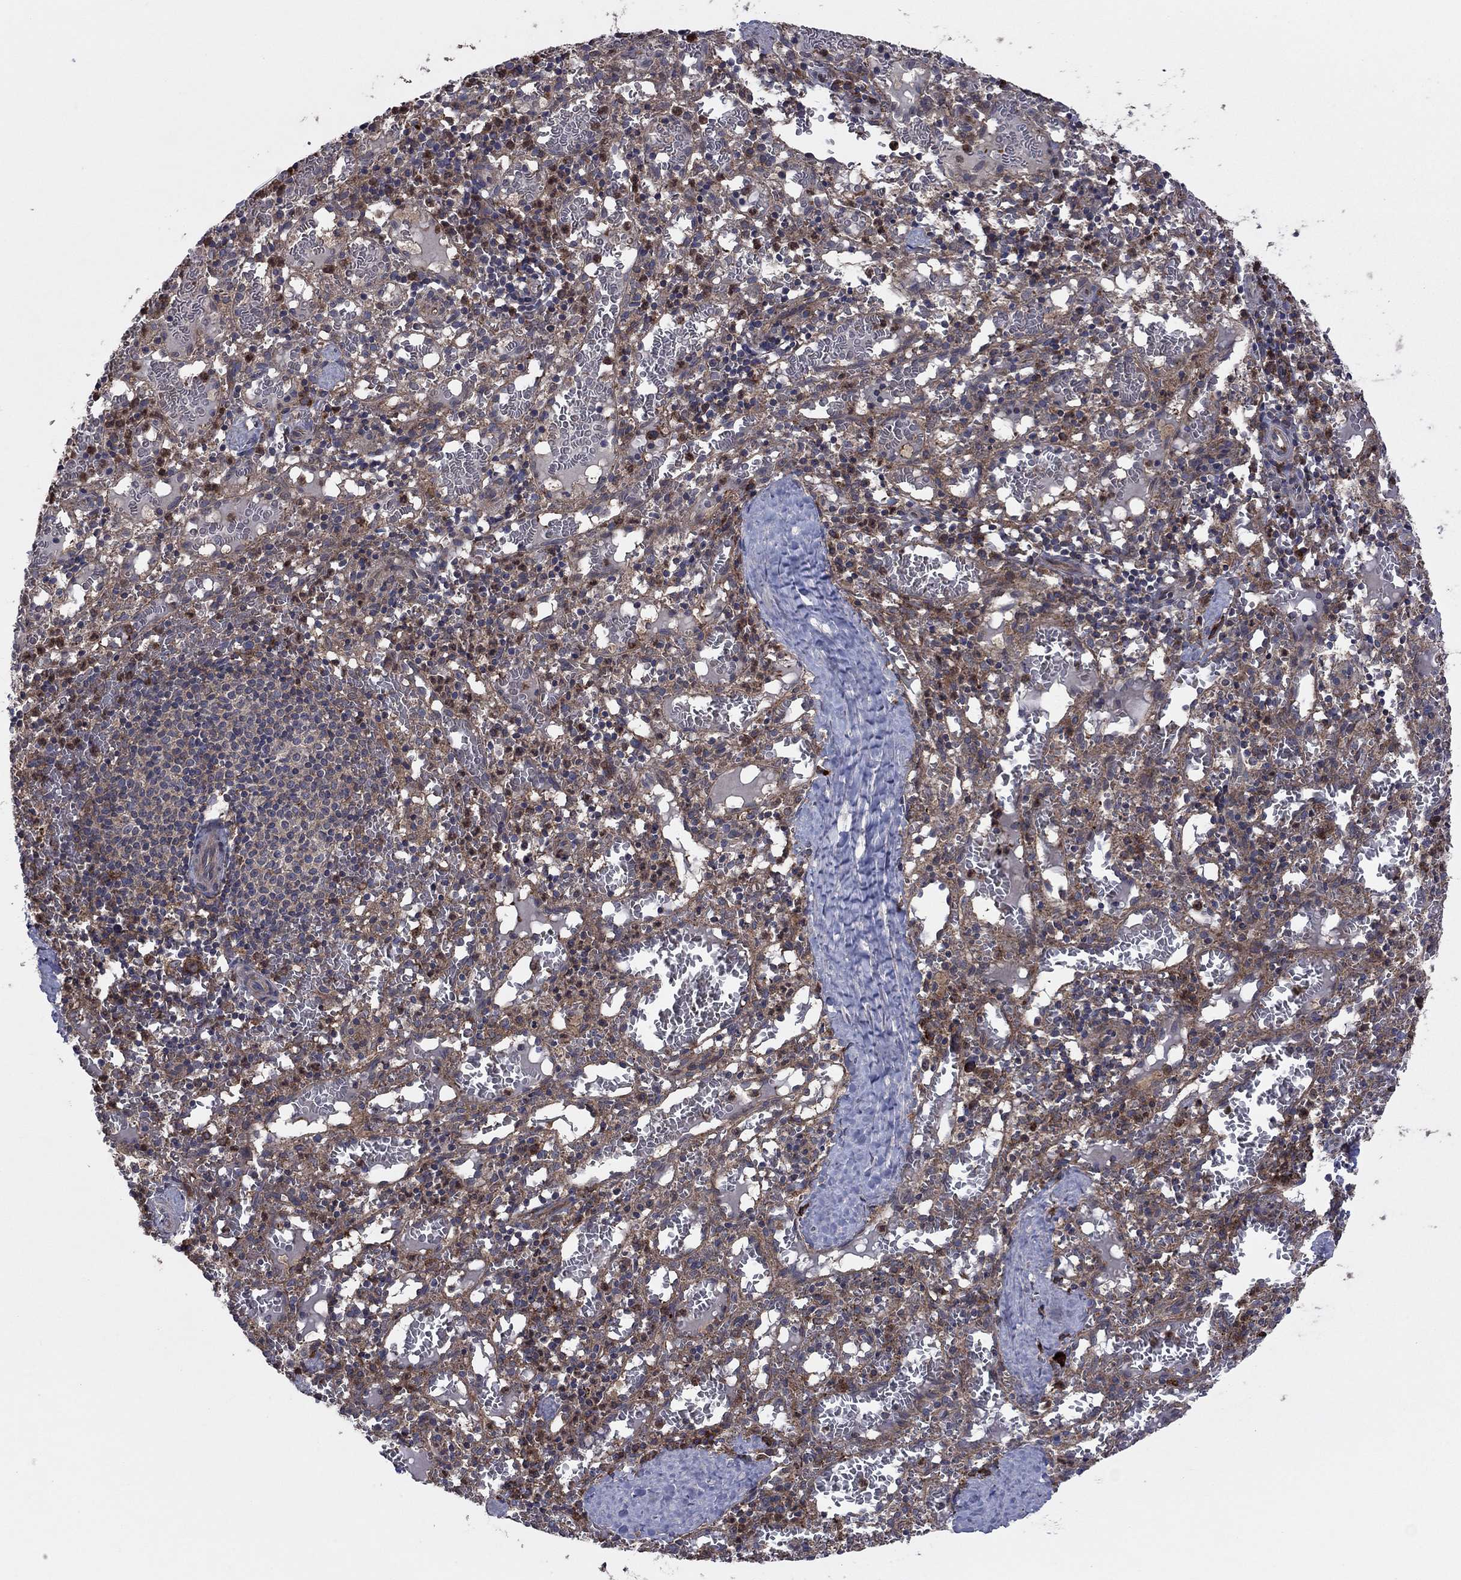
{"staining": {"intensity": "strong", "quantity": "<25%", "location": "cytoplasmic/membranous"}, "tissue": "spleen", "cell_type": "Cells in red pulp", "image_type": "normal", "snomed": [{"axis": "morphology", "description": "Normal tissue, NOS"}, {"axis": "topography", "description": "Spleen"}], "caption": "IHC of normal spleen displays medium levels of strong cytoplasmic/membranous staining in about <25% of cells in red pulp.", "gene": "MEA1", "patient": {"sex": "male", "age": 11}}